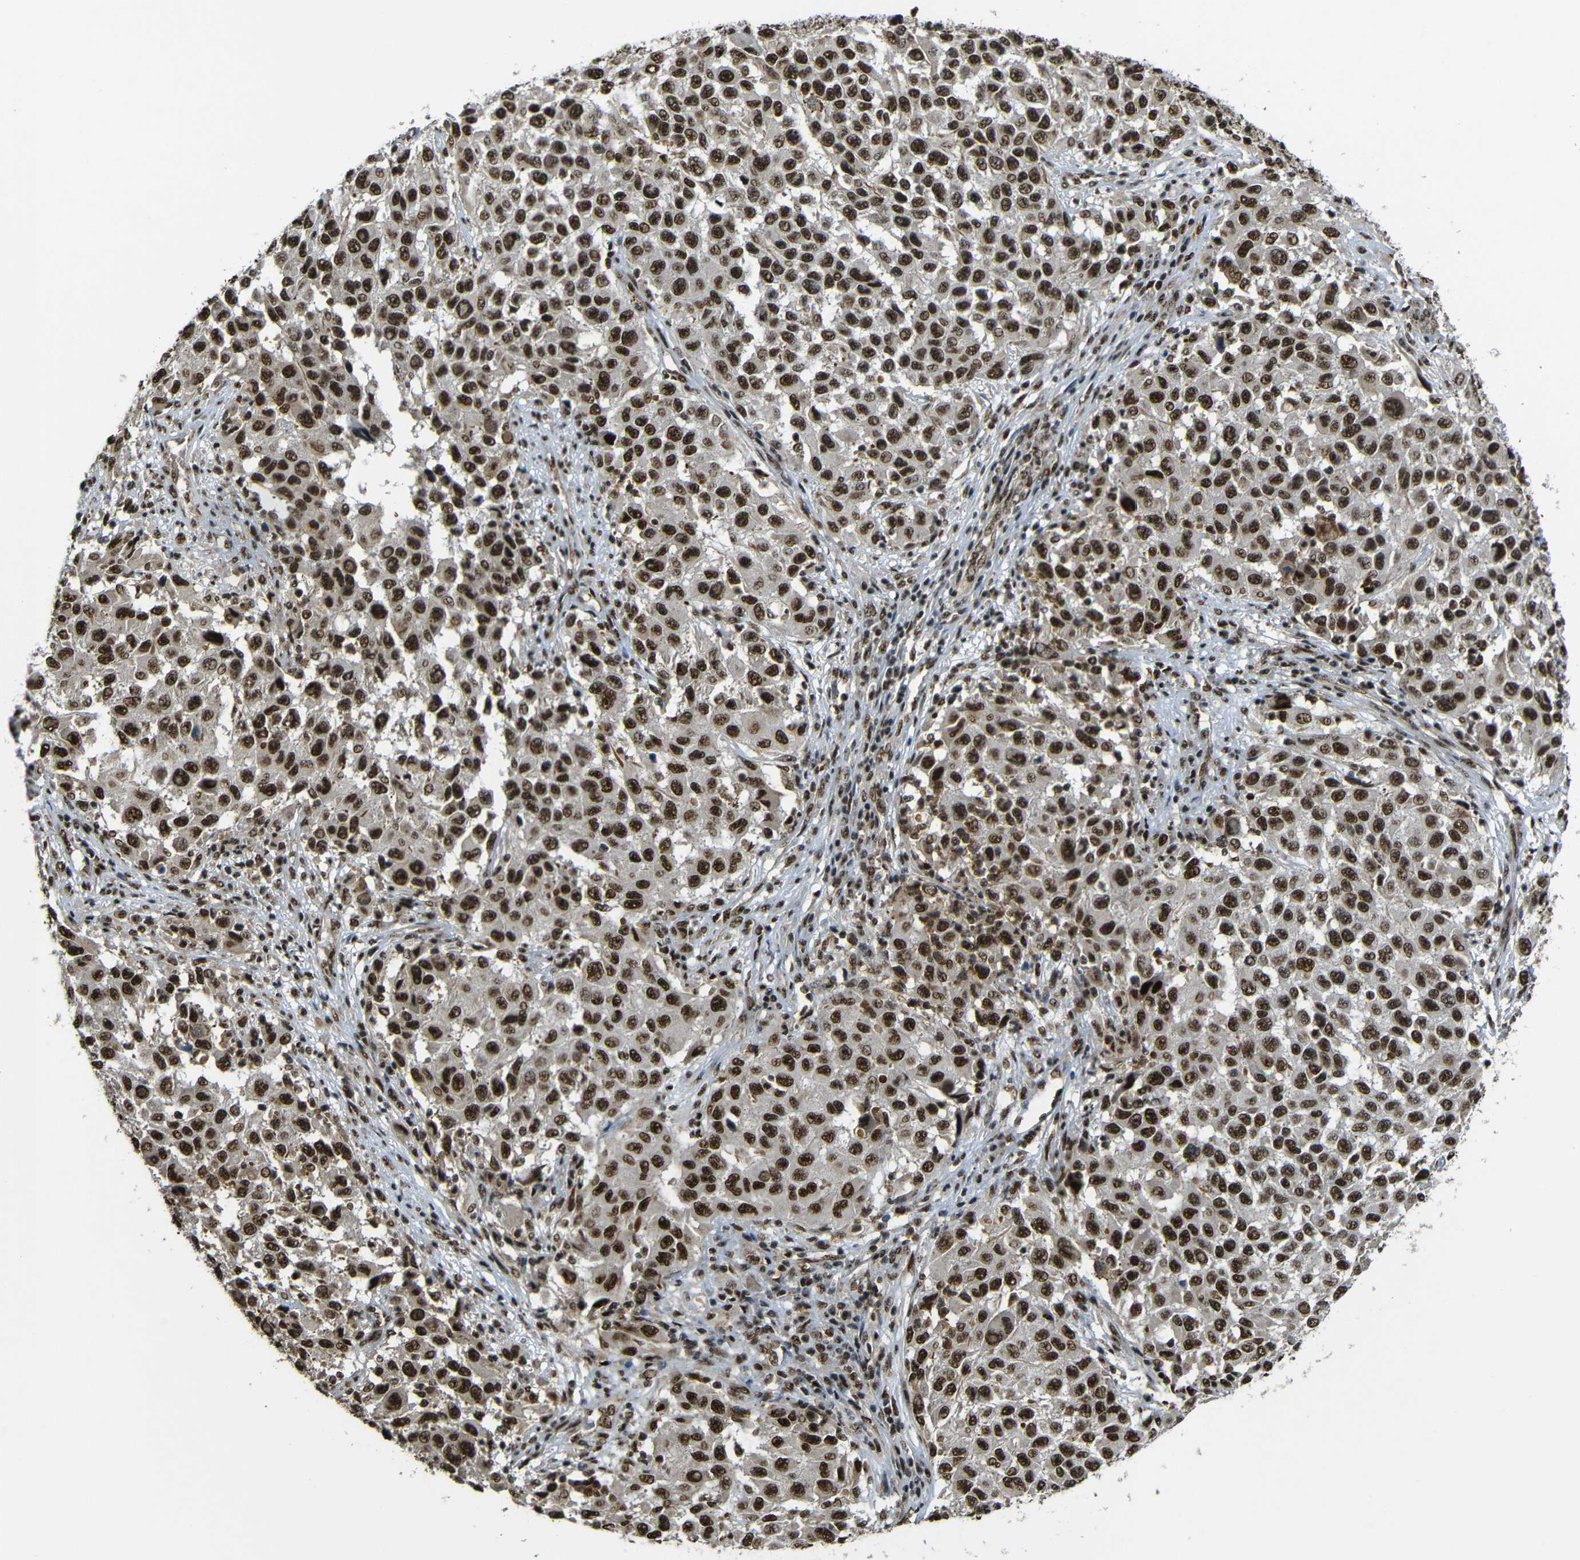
{"staining": {"intensity": "strong", "quantity": ">75%", "location": "cytoplasmic/membranous,nuclear"}, "tissue": "melanoma", "cell_type": "Tumor cells", "image_type": "cancer", "snomed": [{"axis": "morphology", "description": "Malignant melanoma, Metastatic site"}, {"axis": "topography", "description": "Lymph node"}], "caption": "Human malignant melanoma (metastatic site) stained with a protein marker exhibits strong staining in tumor cells.", "gene": "TCF7L2", "patient": {"sex": "male", "age": 61}}